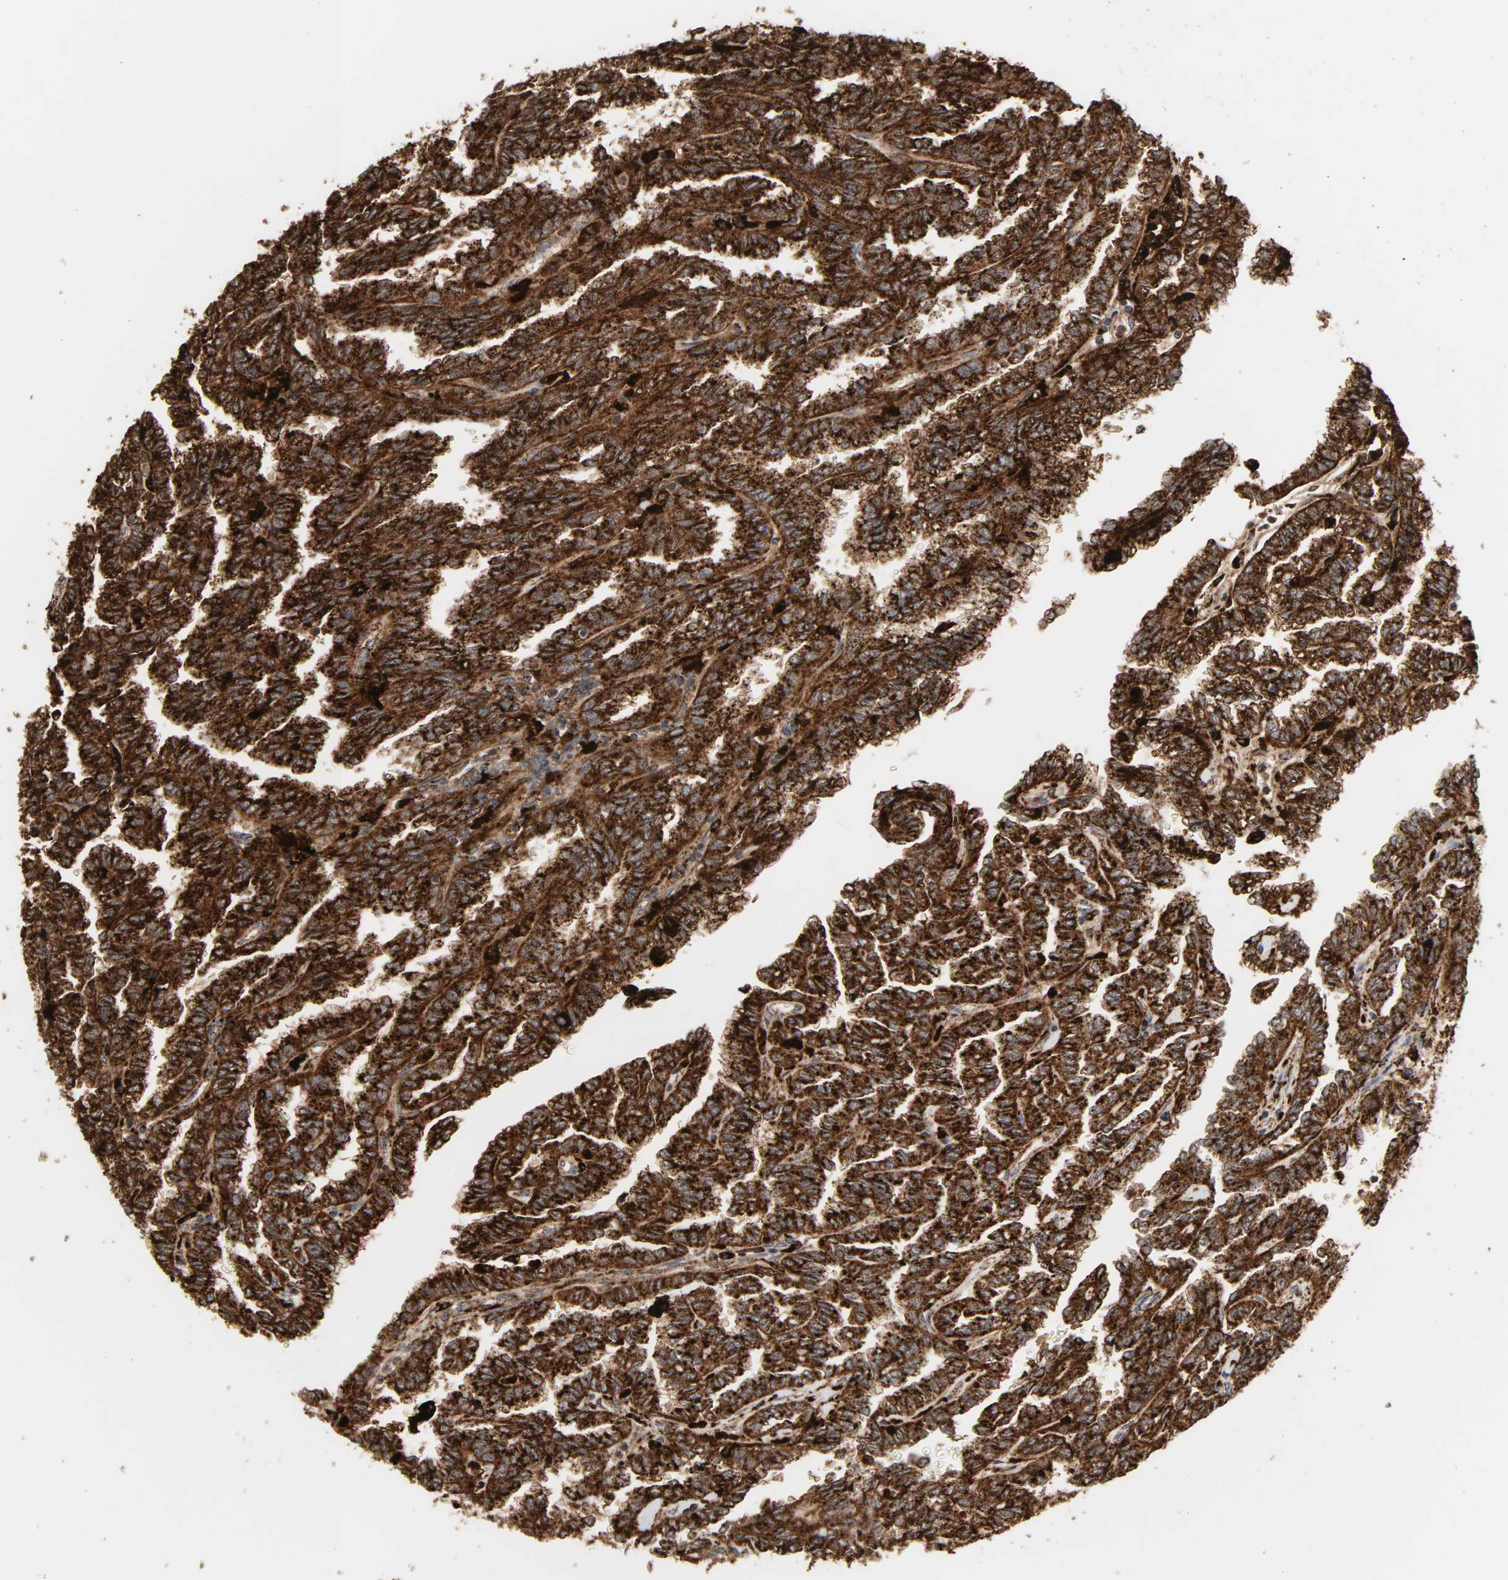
{"staining": {"intensity": "strong", "quantity": ">75%", "location": "cytoplasmic/membranous"}, "tissue": "renal cancer", "cell_type": "Tumor cells", "image_type": "cancer", "snomed": [{"axis": "morphology", "description": "Inflammation, NOS"}, {"axis": "morphology", "description": "Adenocarcinoma, NOS"}, {"axis": "topography", "description": "Kidney"}], "caption": "Immunohistochemical staining of renal adenocarcinoma displays high levels of strong cytoplasmic/membranous staining in about >75% of tumor cells.", "gene": "PSAP", "patient": {"sex": "male", "age": 68}}